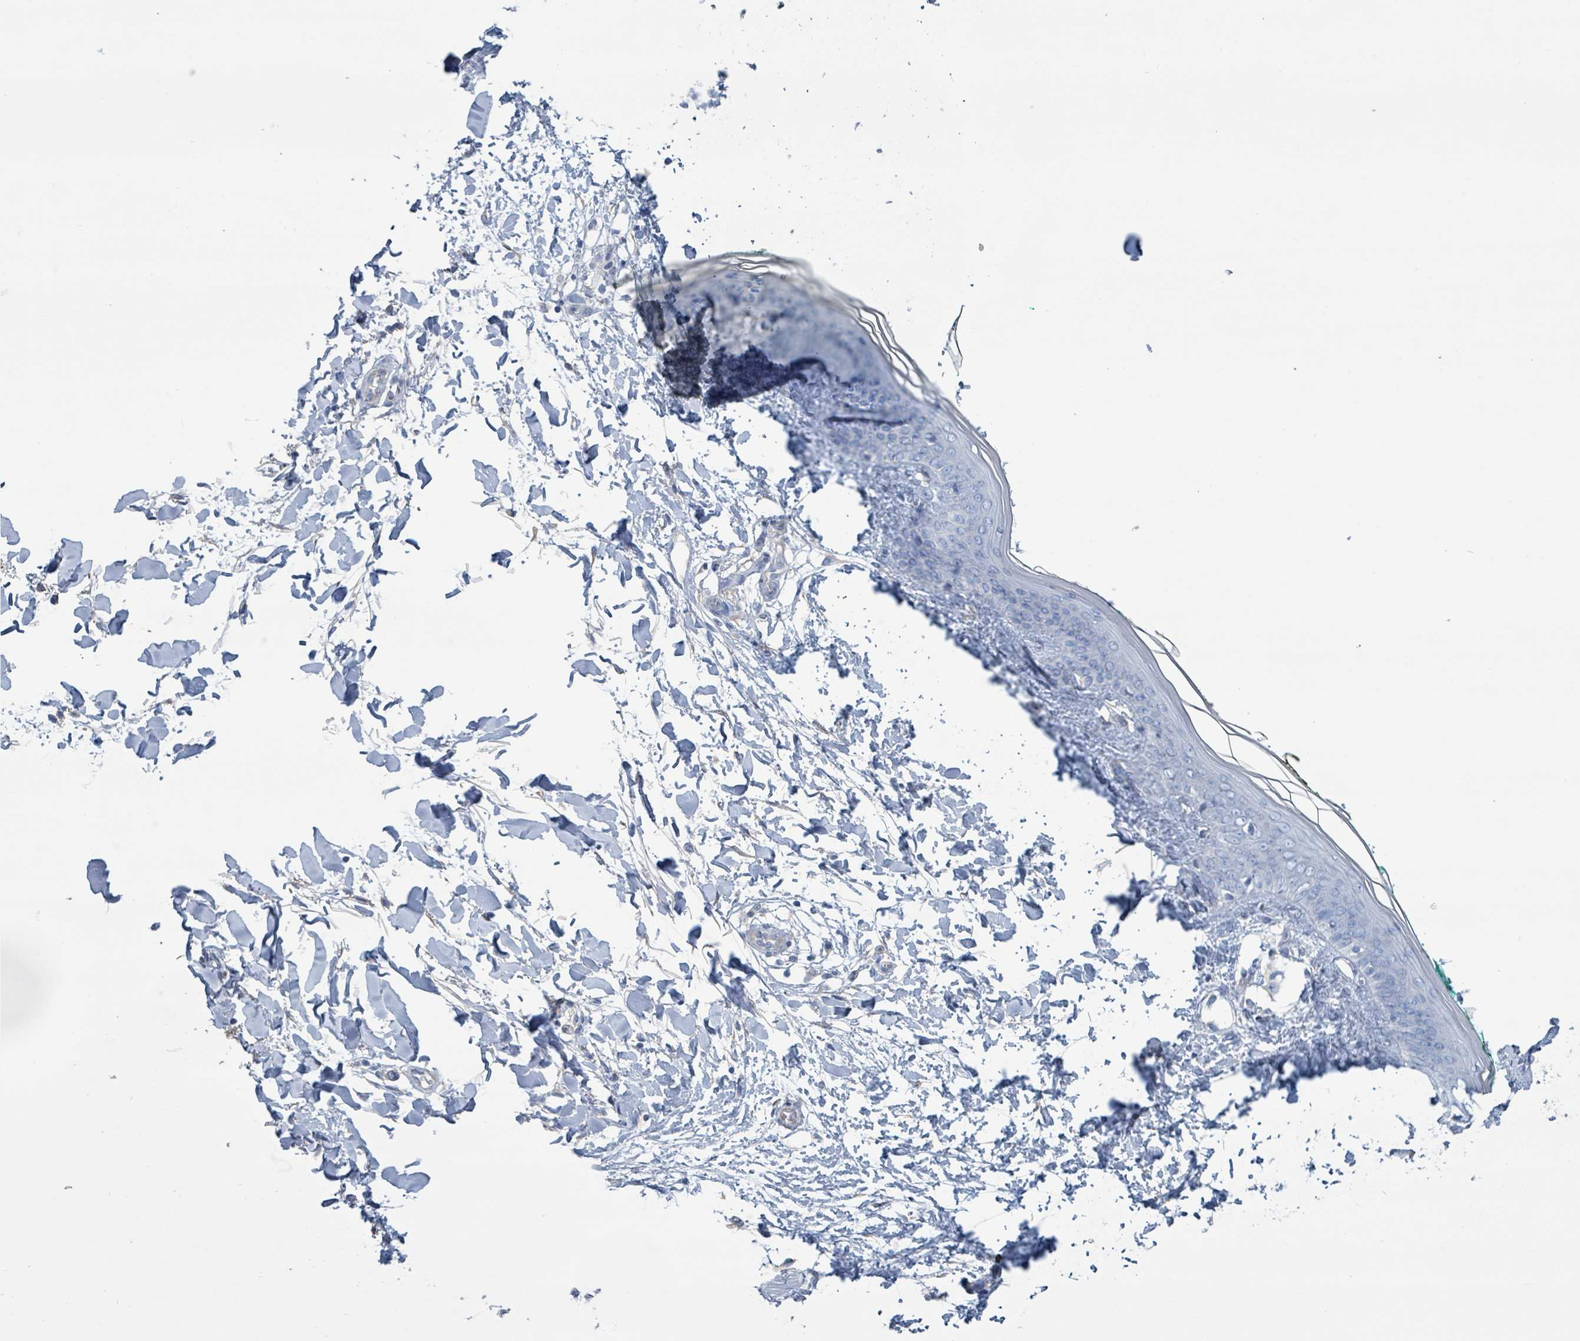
{"staining": {"intensity": "negative", "quantity": "none", "location": "none"}, "tissue": "skin", "cell_type": "Fibroblasts", "image_type": "normal", "snomed": [{"axis": "morphology", "description": "Normal tissue, NOS"}, {"axis": "topography", "description": "Skin"}], "caption": "The micrograph reveals no staining of fibroblasts in benign skin.", "gene": "CT45A10", "patient": {"sex": "female", "age": 34}}